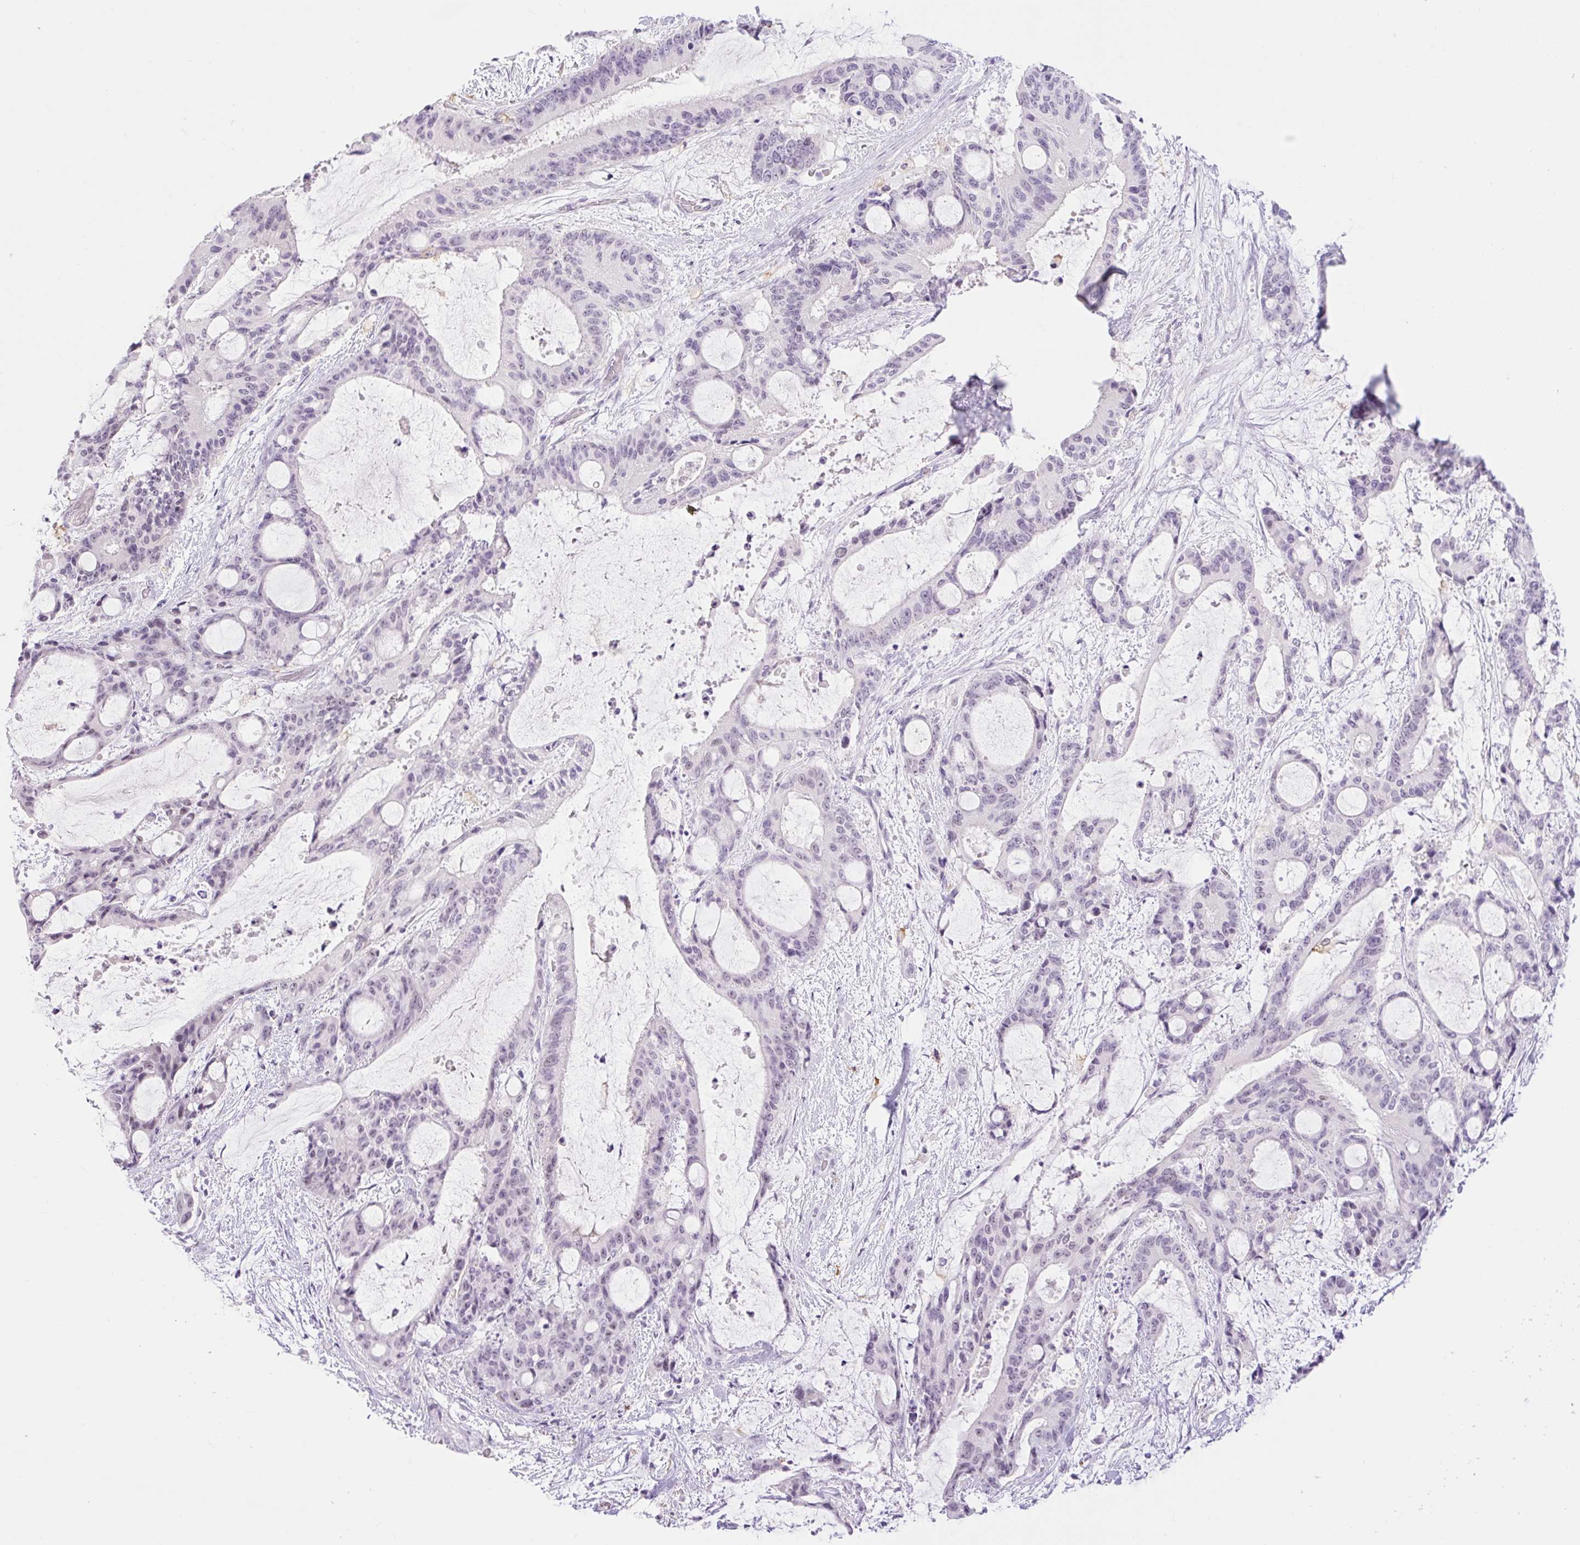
{"staining": {"intensity": "negative", "quantity": "none", "location": "none"}, "tissue": "liver cancer", "cell_type": "Tumor cells", "image_type": "cancer", "snomed": [{"axis": "morphology", "description": "Normal tissue, NOS"}, {"axis": "morphology", "description": "Cholangiocarcinoma"}, {"axis": "topography", "description": "Liver"}, {"axis": "topography", "description": "Peripheral nerve tissue"}], "caption": "Protein analysis of cholangiocarcinoma (liver) shows no significant positivity in tumor cells. (Stains: DAB immunohistochemistry with hematoxylin counter stain, Microscopy: brightfield microscopy at high magnification).", "gene": "SIGLEC1", "patient": {"sex": "female", "age": 73}}